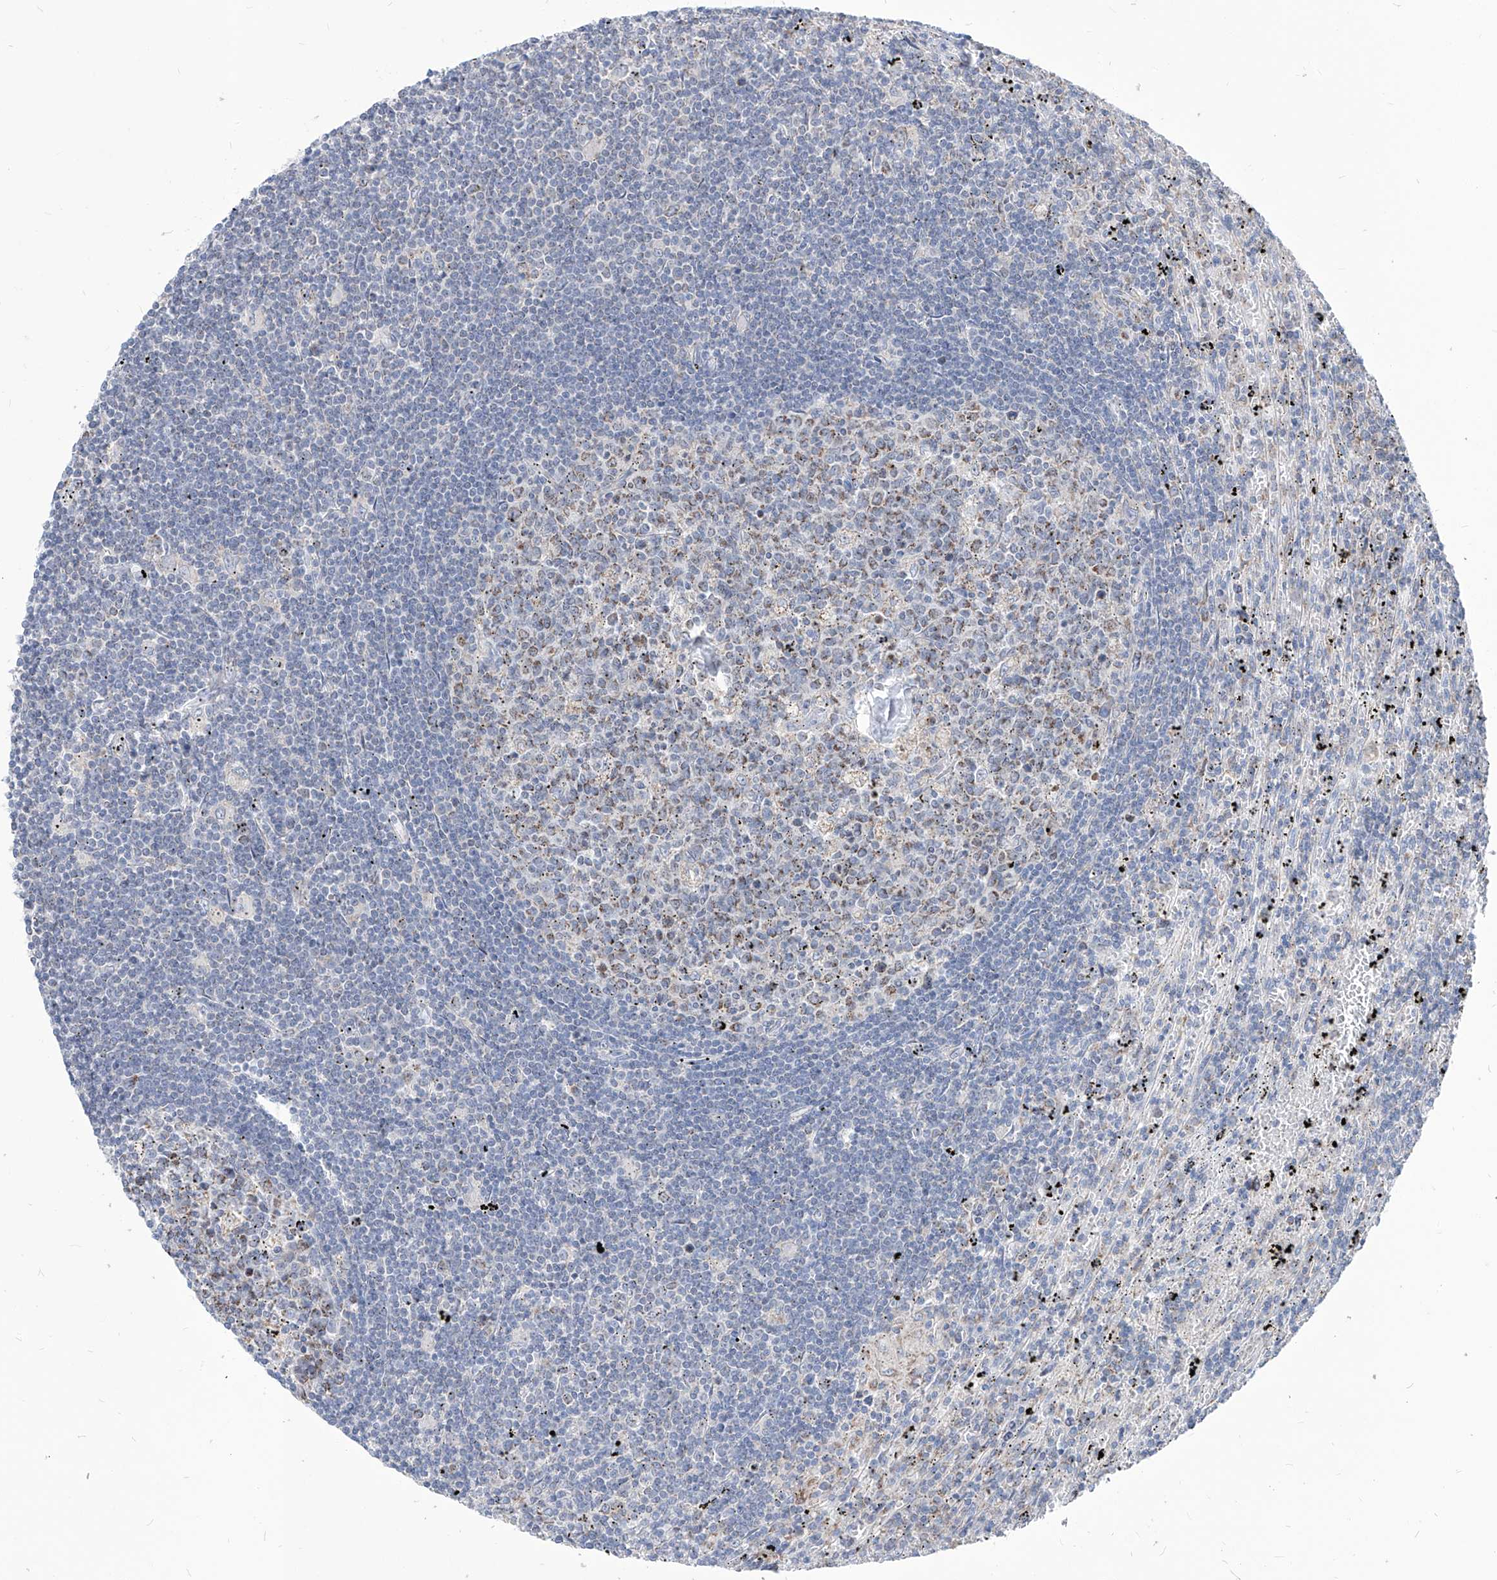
{"staining": {"intensity": "negative", "quantity": "none", "location": "none"}, "tissue": "lymphoma", "cell_type": "Tumor cells", "image_type": "cancer", "snomed": [{"axis": "morphology", "description": "Malignant lymphoma, non-Hodgkin's type, Low grade"}, {"axis": "topography", "description": "Spleen"}], "caption": "A photomicrograph of human lymphoma is negative for staining in tumor cells.", "gene": "AGPS", "patient": {"sex": "male", "age": 76}}